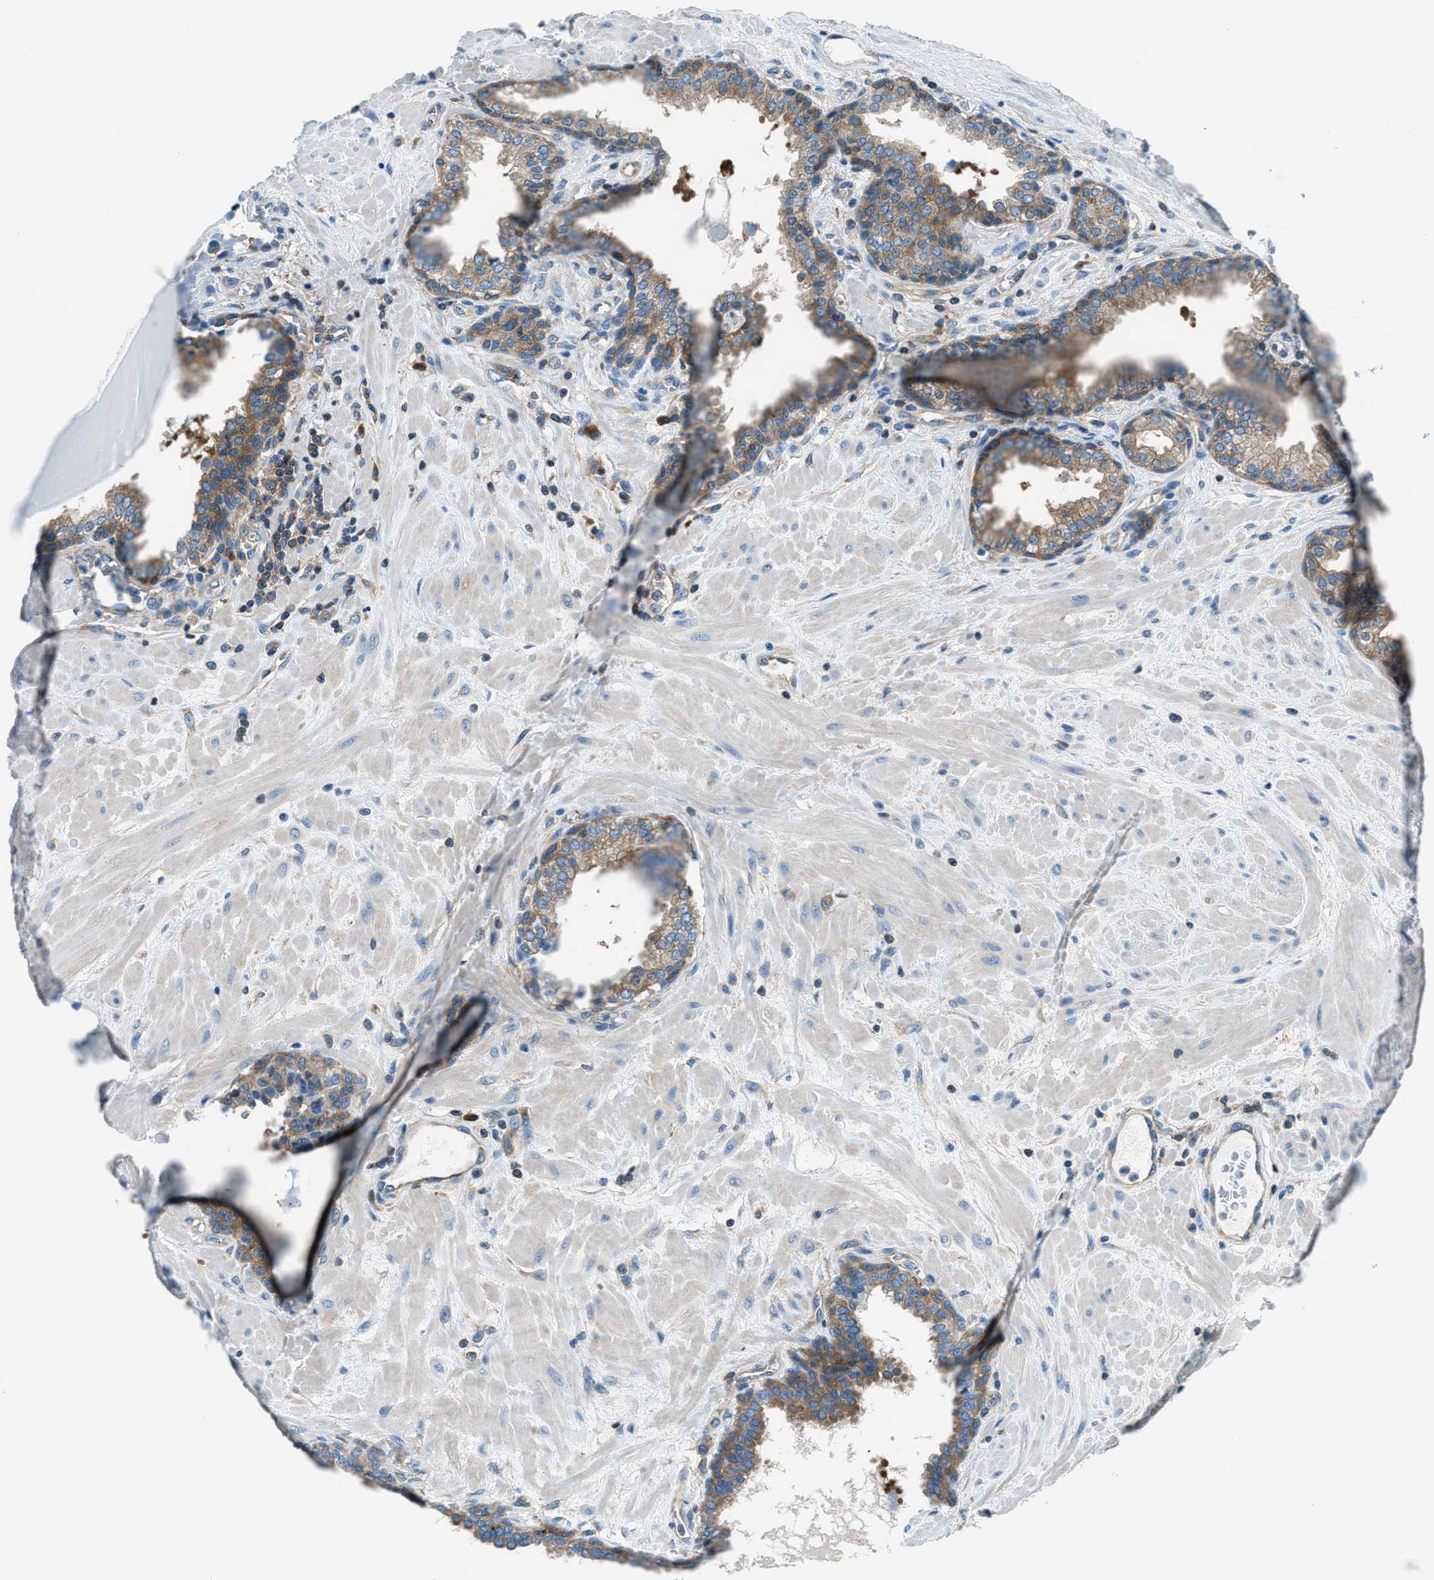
{"staining": {"intensity": "moderate", "quantity": ">75%", "location": "cytoplasmic/membranous"}, "tissue": "prostate", "cell_type": "Glandular cells", "image_type": "normal", "snomed": [{"axis": "morphology", "description": "Normal tissue, NOS"}, {"axis": "topography", "description": "Prostate"}], "caption": "Approximately >75% of glandular cells in benign human prostate exhibit moderate cytoplasmic/membranous protein expression as visualized by brown immunohistochemical staining.", "gene": "SARS1", "patient": {"sex": "male", "age": 51}}